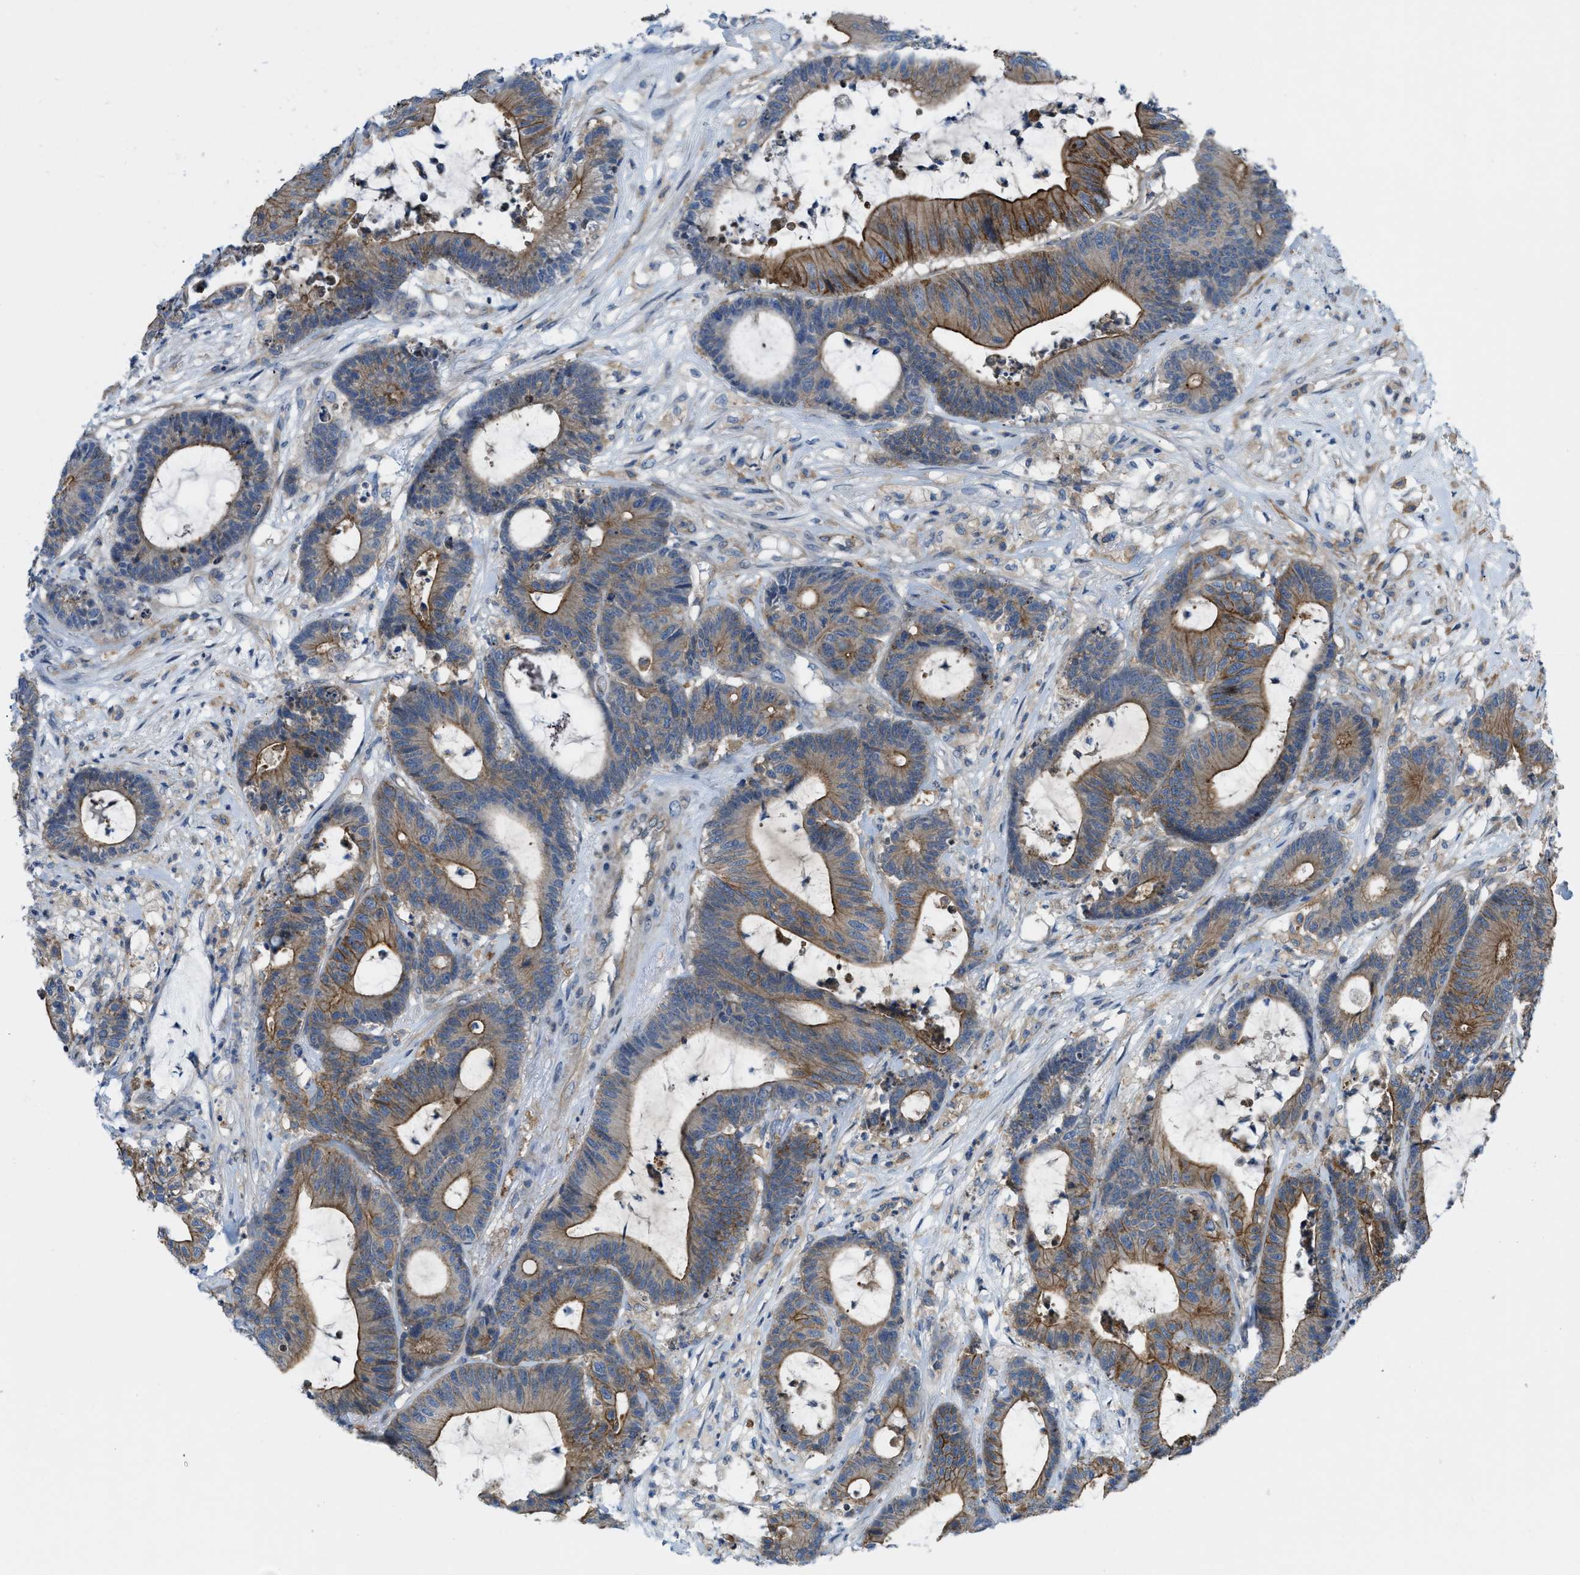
{"staining": {"intensity": "strong", "quantity": ">75%", "location": "cytoplasmic/membranous"}, "tissue": "colorectal cancer", "cell_type": "Tumor cells", "image_type": "cancer", "snomed": [{"axis": "morphology", "description": "Adenocarcinoma, NOS"}, {"axis": "topography", "description": "Colon"}], "caption": "Immunohistochemical staining of colorectal cancer displays strong cytoplasmic/membranous protein expression in approximately >75% of tumor cells.", "gene": "MYO18A", "patient": {"sex": "female", "age": 84}}